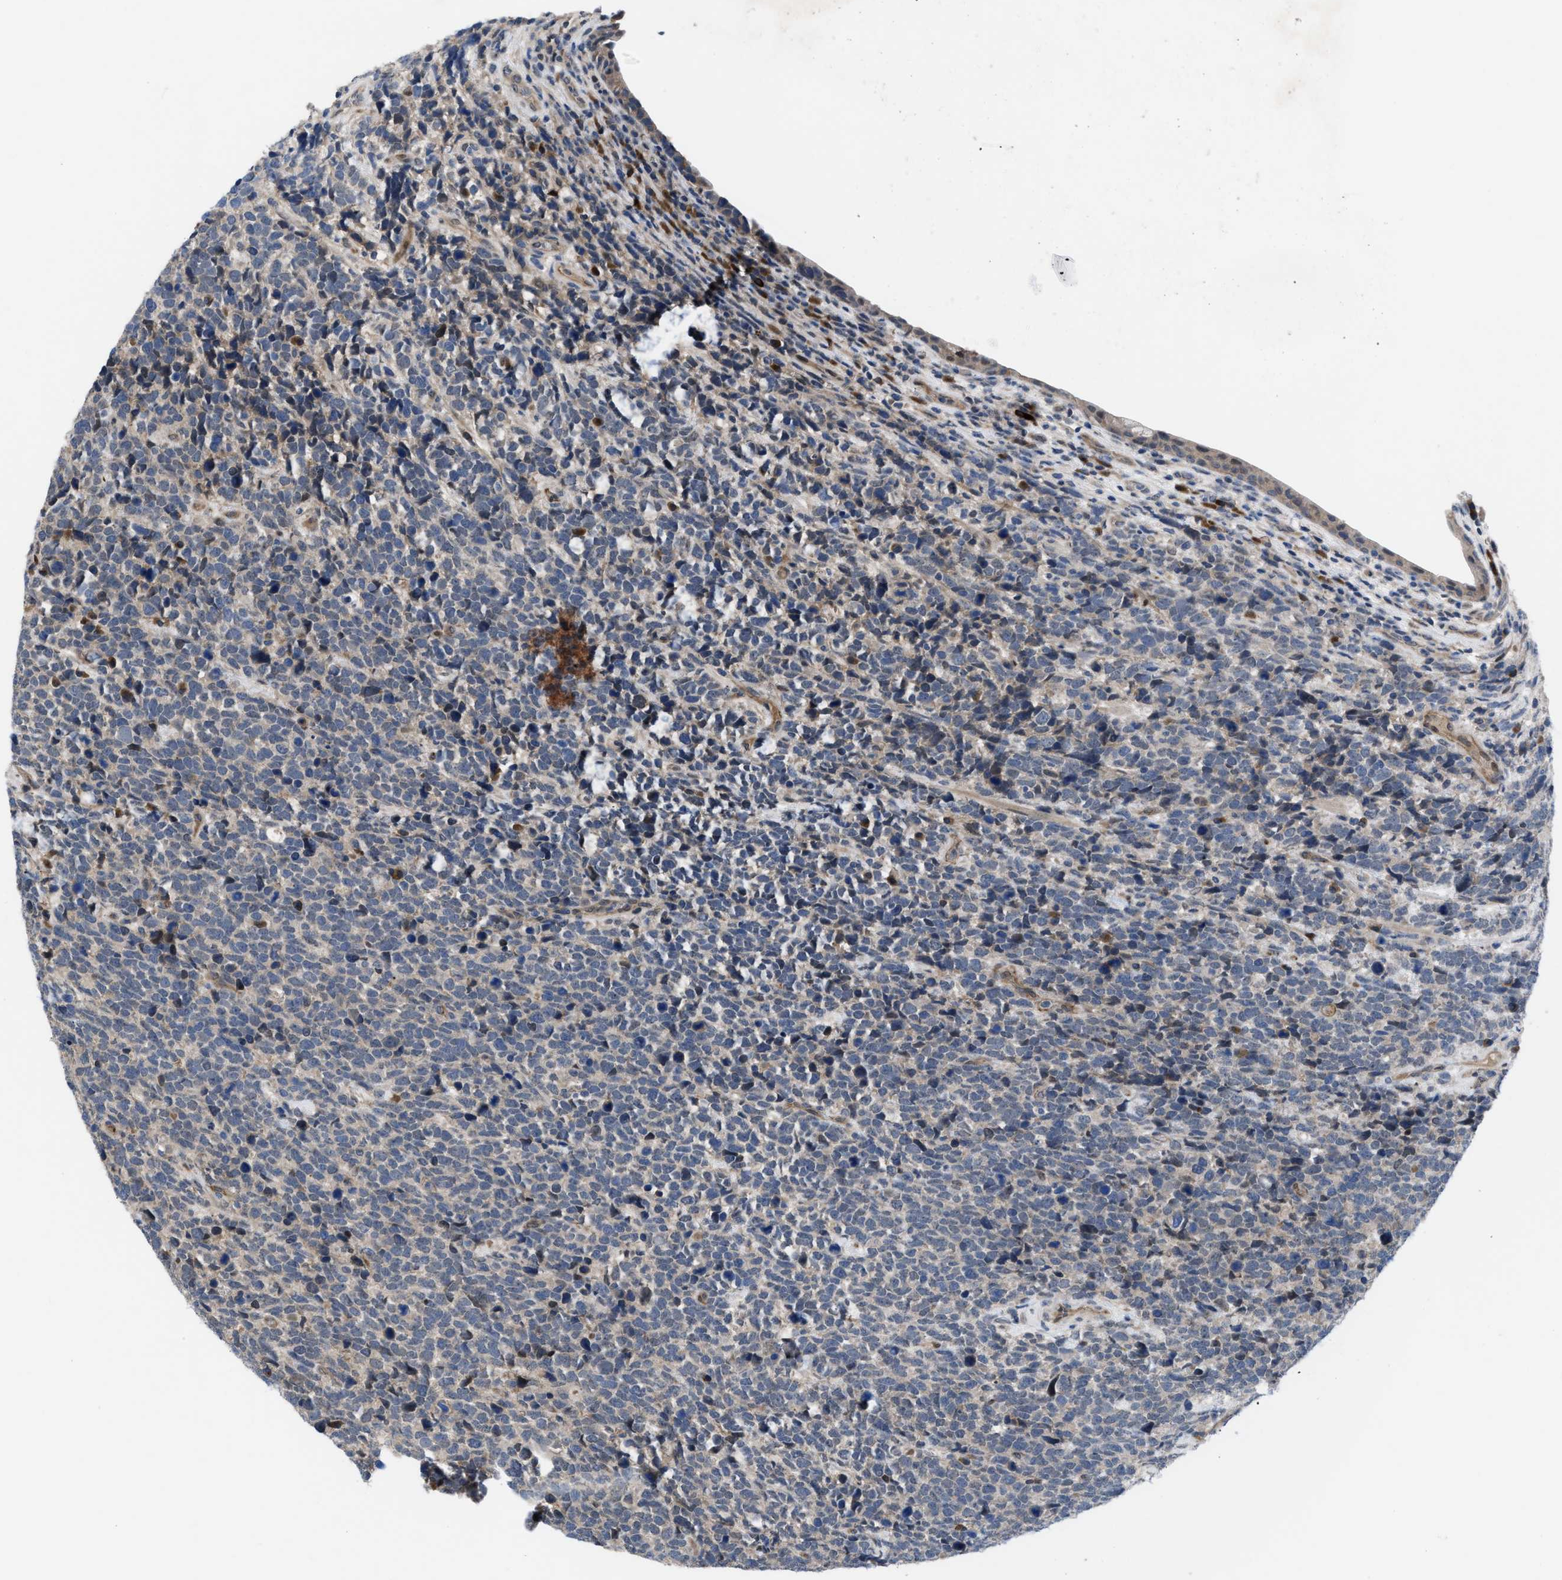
{"staining": {"intensity": "negative", "quantity": "none", "location": "none"}, "tissue": "urothelial cancer", "cell_type": "Tumor cells", "image_type": "cancer", "snomed": [{"axis": "morphology", "description": "Urothelial carcinoma, High grade"}, {"axis": "topography", "description": "Urinary bladder"}], "caption": "A histopathology image of urothelial cancer stained for a protein reveals no brown staining in tumor cells.", "gene": "IL17RE", "patient": {"sex": "female", "age": 82}}